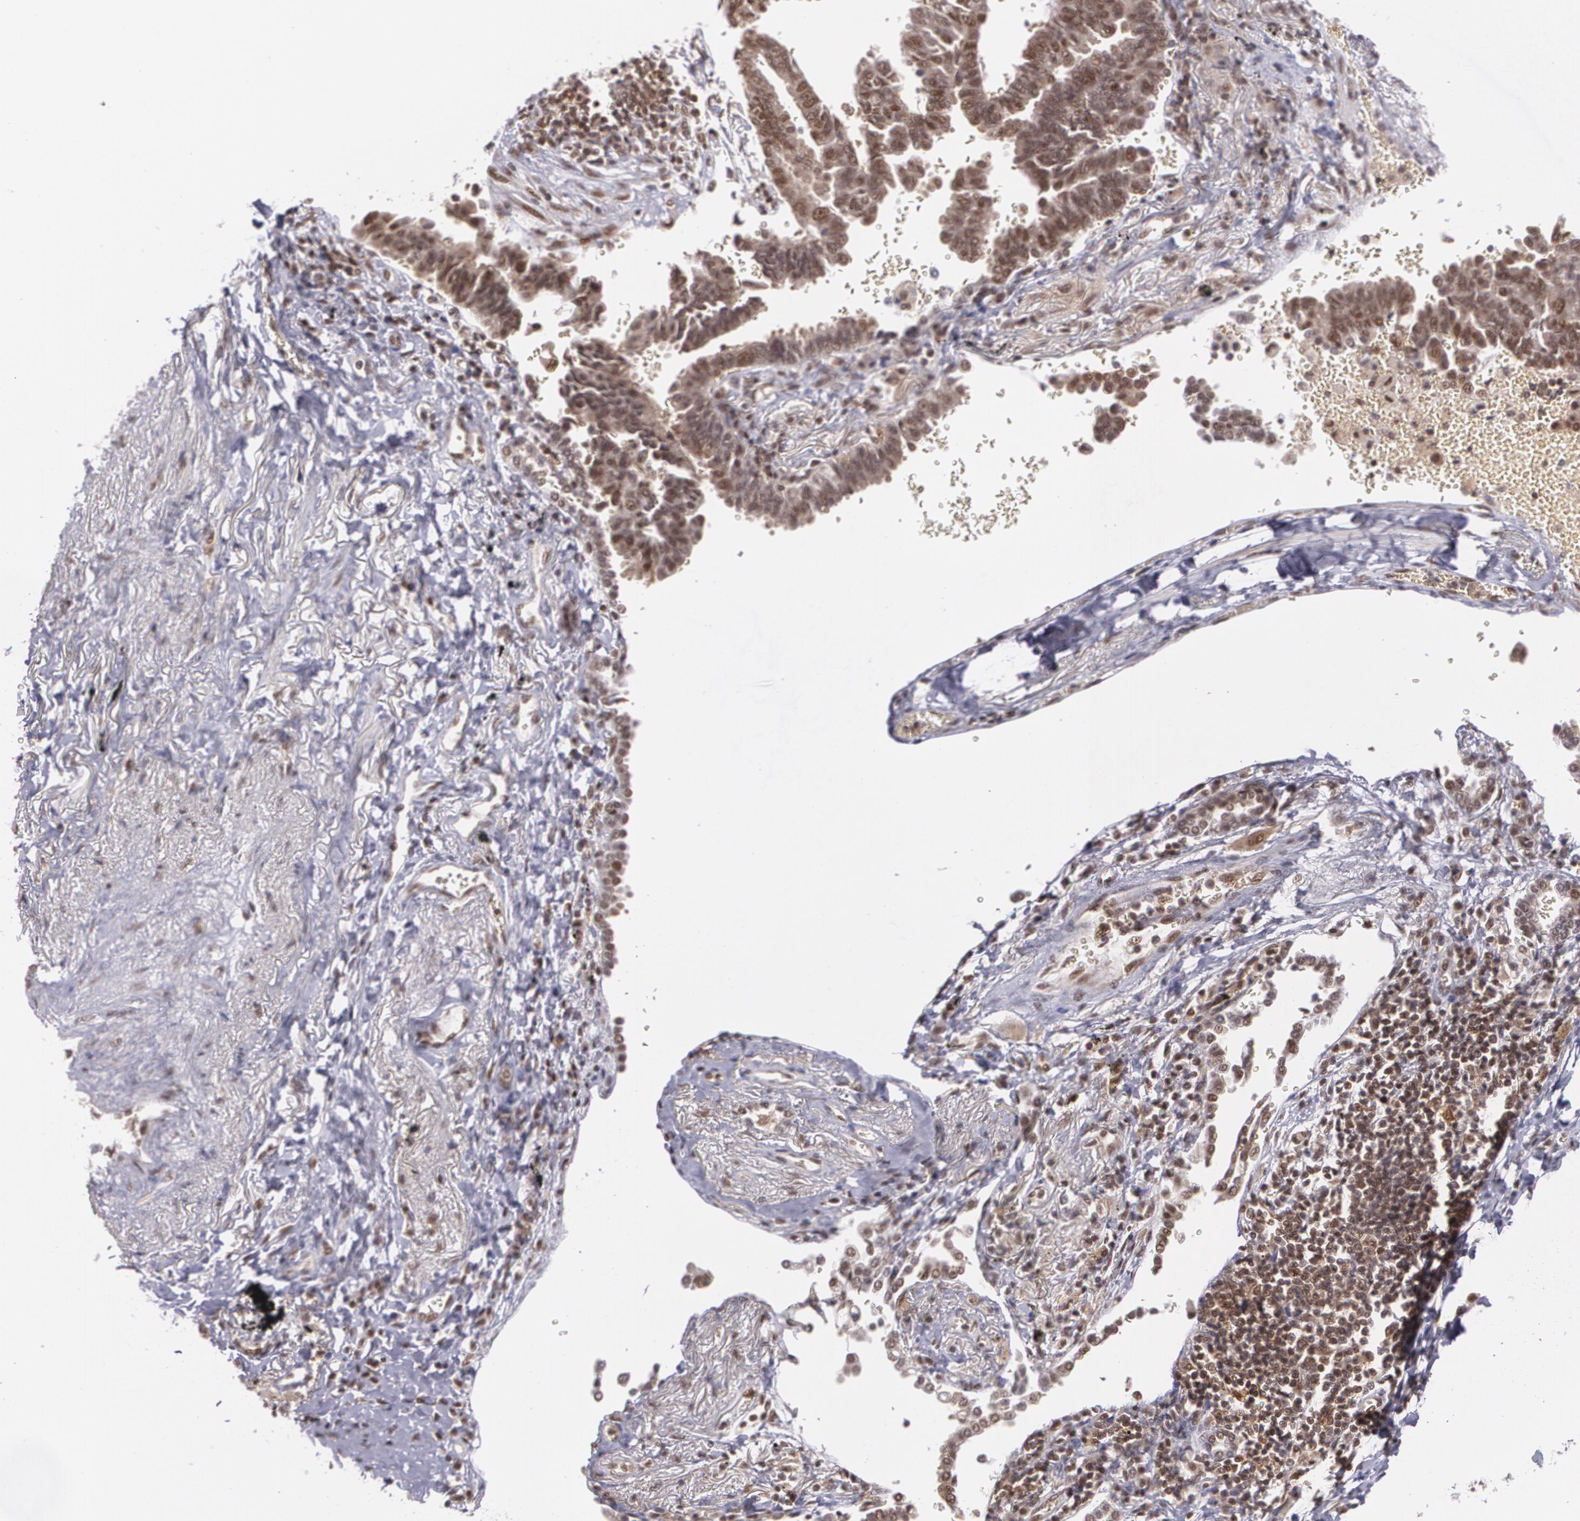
{"staining": {"intensity": "moderate", "quantity": ">75%", "location": "cytoplasmic/membranous,nuclear"}, "tissue": "lung cancer", "cell_type": "Tumor cells", "image_type": "cancer", "snomed": [{"axis": "morphology", "description": "Adenocarcinoma, NOS"}, {"axis": "topography", "description": "Lung"}], "caption": "IHC staining of lung cancer, which shows medium levels of moderate cytoplasmic/membranous and nuclear expression in approximately >75% of tumor cells indicating moderate cytoplasmic/membranous and nuclear protein staining. The staining was performed using DAB (brown) for protein detection and nuclei were counterstained in hematoxylin (blue).", "gene": "CUL2", "patient": {"sex": "female", "age": 64}}